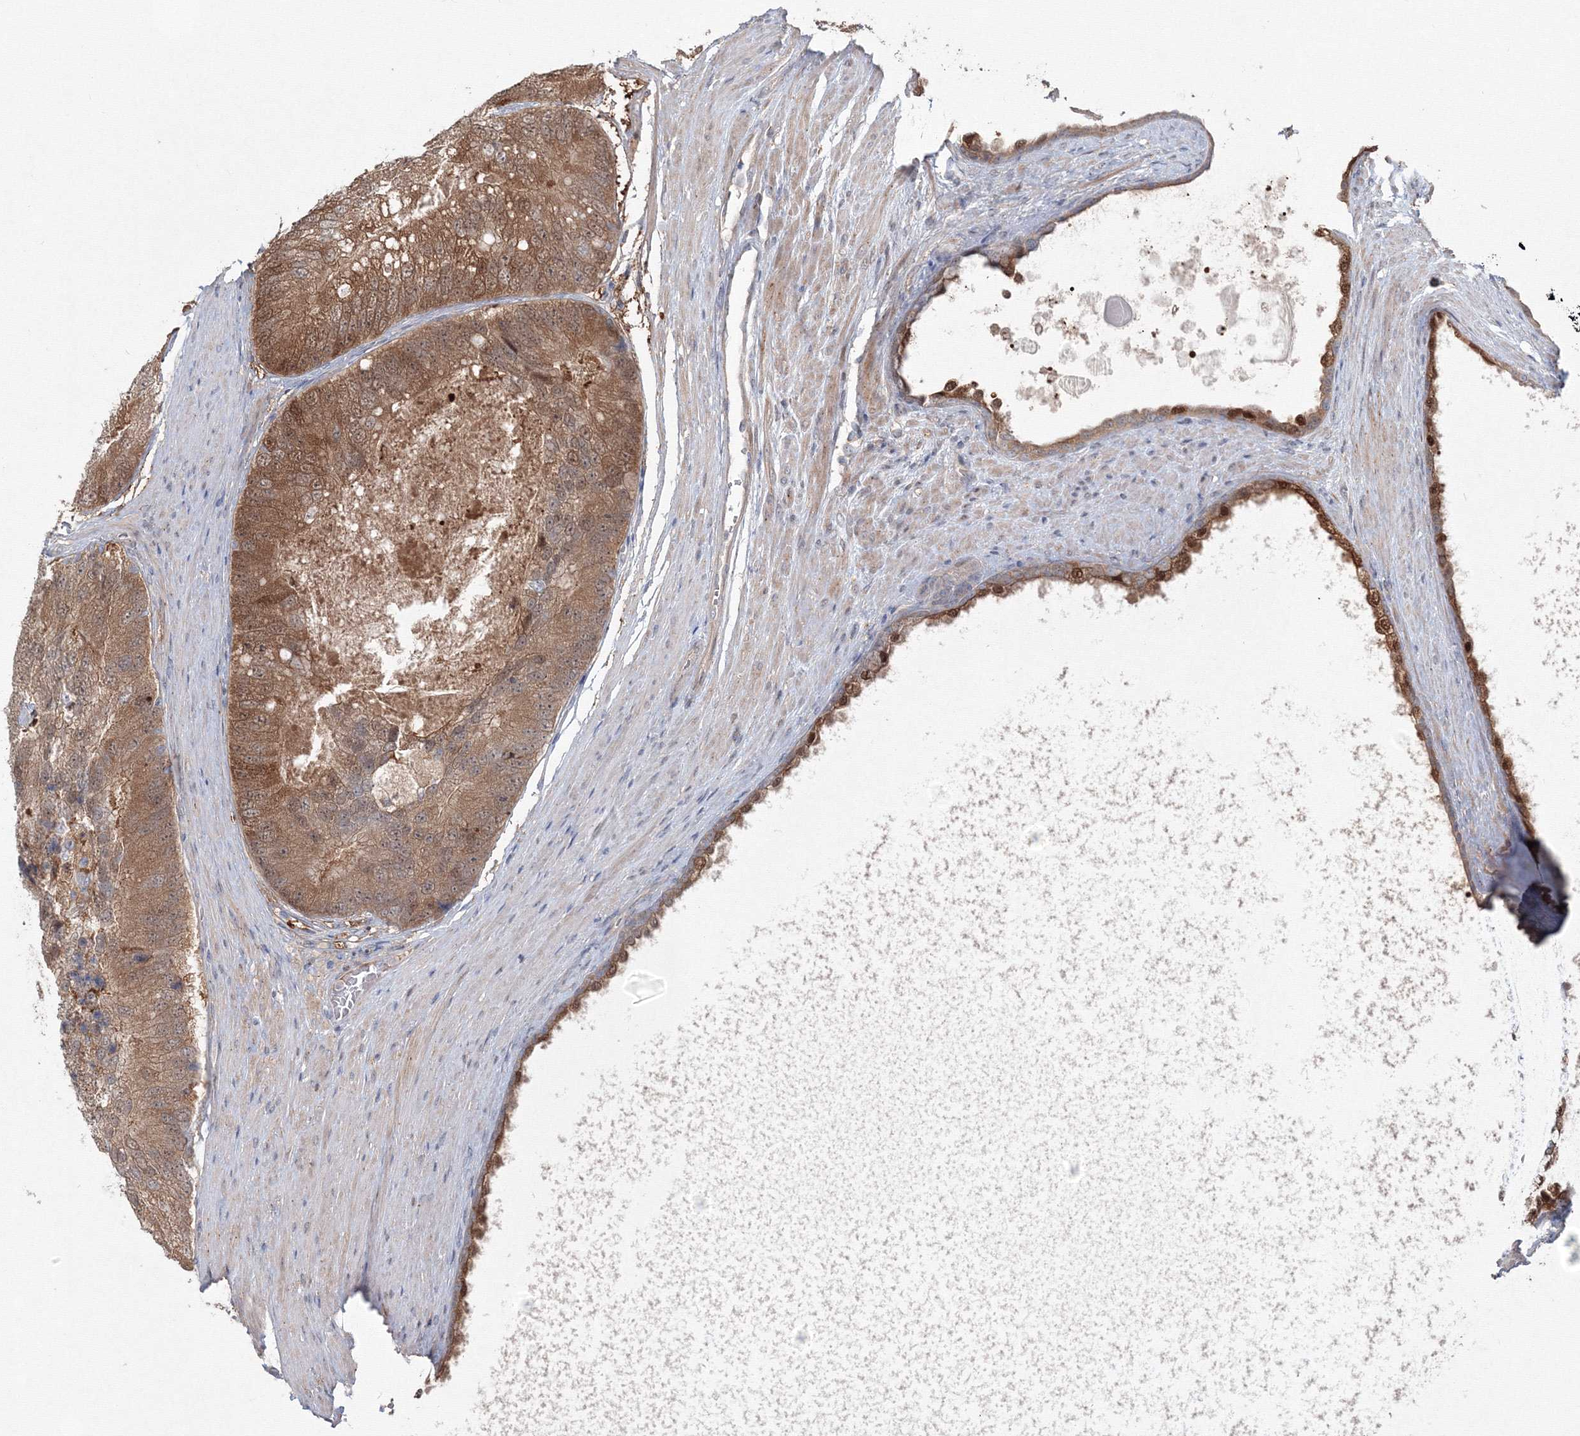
{"staining": {"intensity": "moderate", "quantity": ">75%", "location": "cytoplasmic/membranous"}, "tissue": "prostate cancer", "cell_type": "Tumor cells", "image_type": "cancer", "snomed": [{"axis": "morphology", "description": "Adenocarcinoma, High grade"}, {"axis": "topography", "description": "Prostate"}], "caption": "Human prostate cancer (high-grade adenocarcinoma) stained for a protein (brown) reveals moderate cytoplasmic/membranous positive positivity in about >75% of tumor cells.", "gene": "MKRN2", "patient": {"sex": "male", "age": 70}}